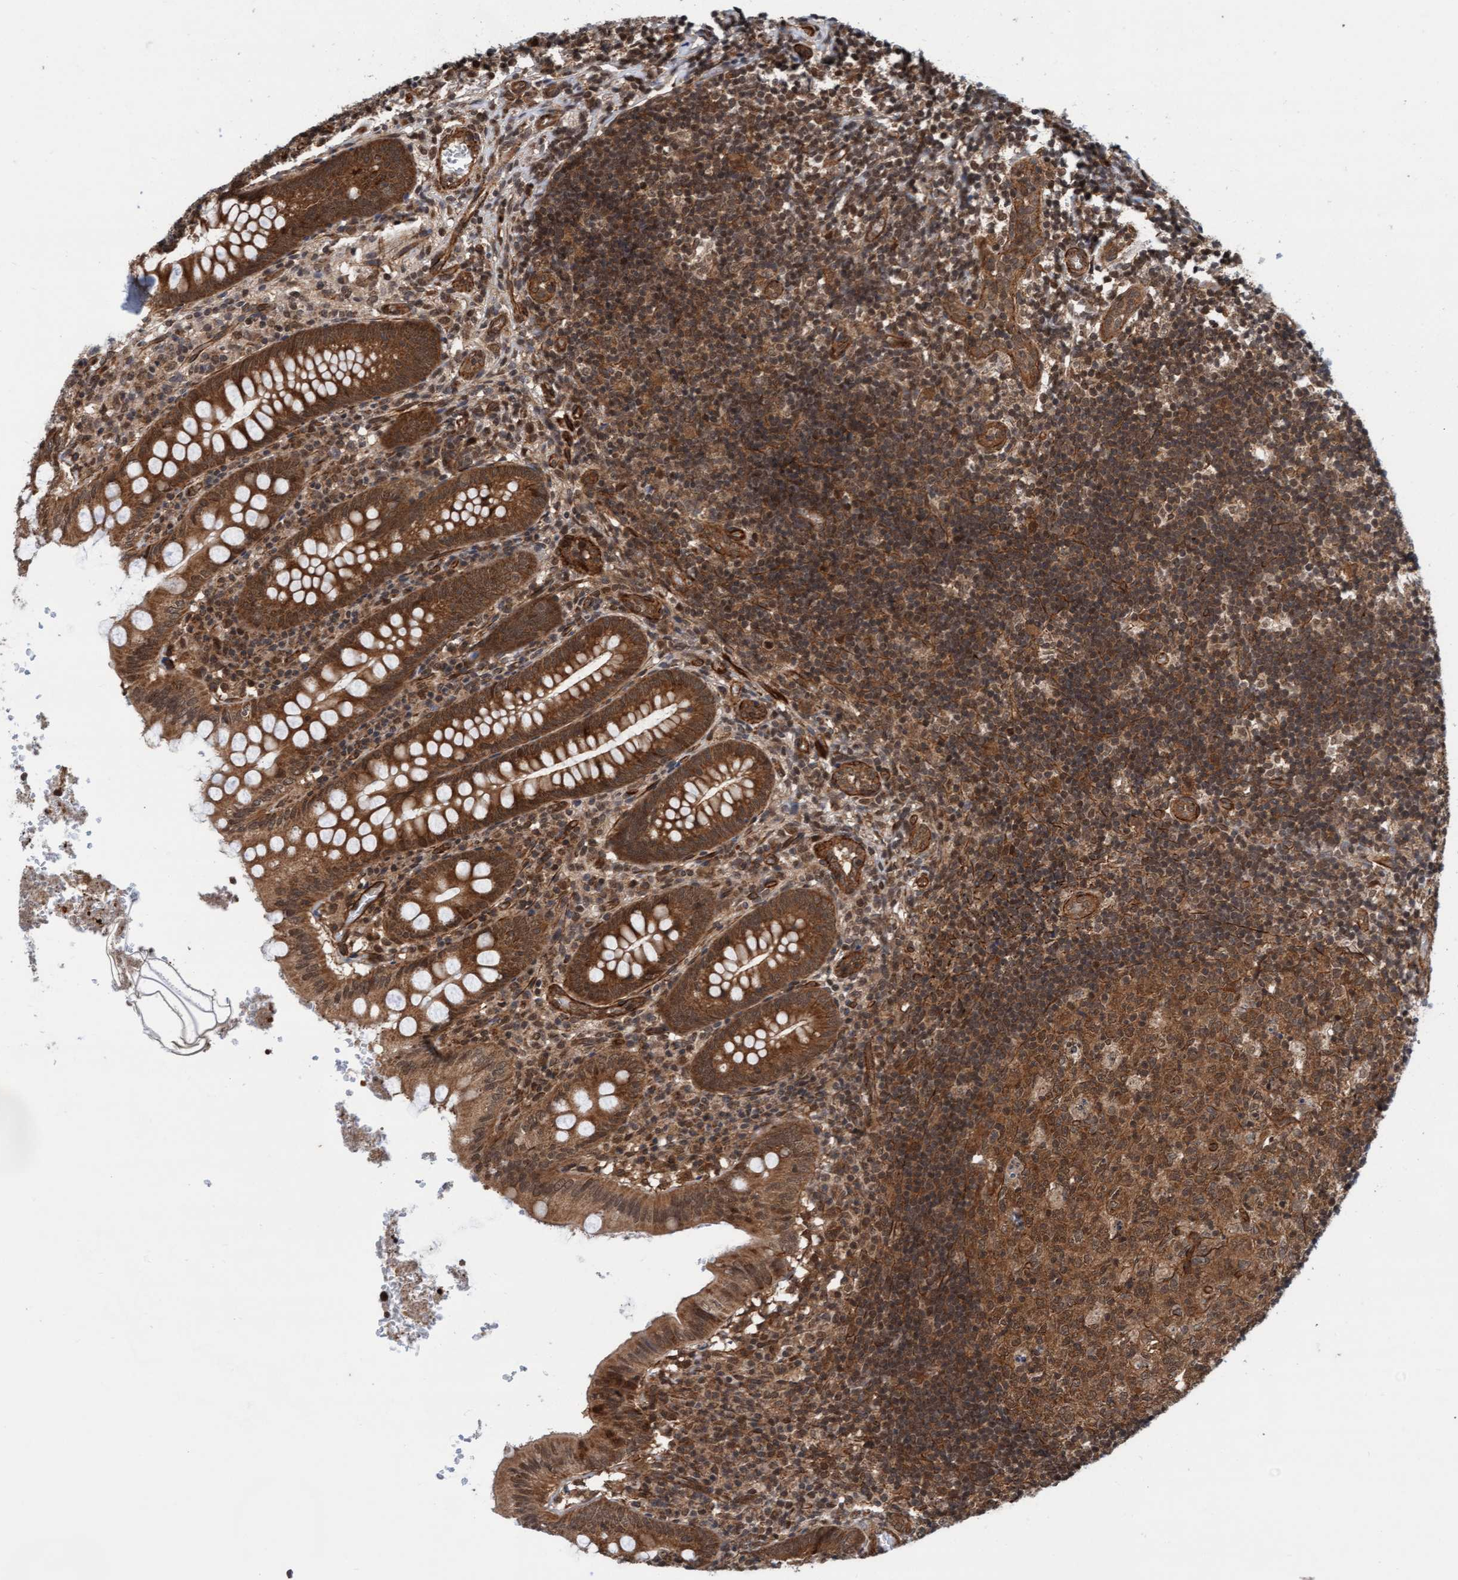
{"staining": {"intensity": "moderate", "quantity": ">75%", "location": "cytoplasmic/membranous,nuclear"}, "tissue": "appendix", "cell_type": "Glandular cells", "image_type": "normal", "snomed": [{"axis": "morphology", "description": "Normal tissue, NOS"}, {"axis": "topography", "description": "Appendix"}], "caption": "The histopathology image reveals a brown stain indicating the presence of a protein in the cytoplasmic/membranous,nuclear of glandular cells in appendix. (DAB IHC with brightfield microscopy, high magnification).", "gene": "STXBP4", "patient": {"sex": "male", "age": 8}}